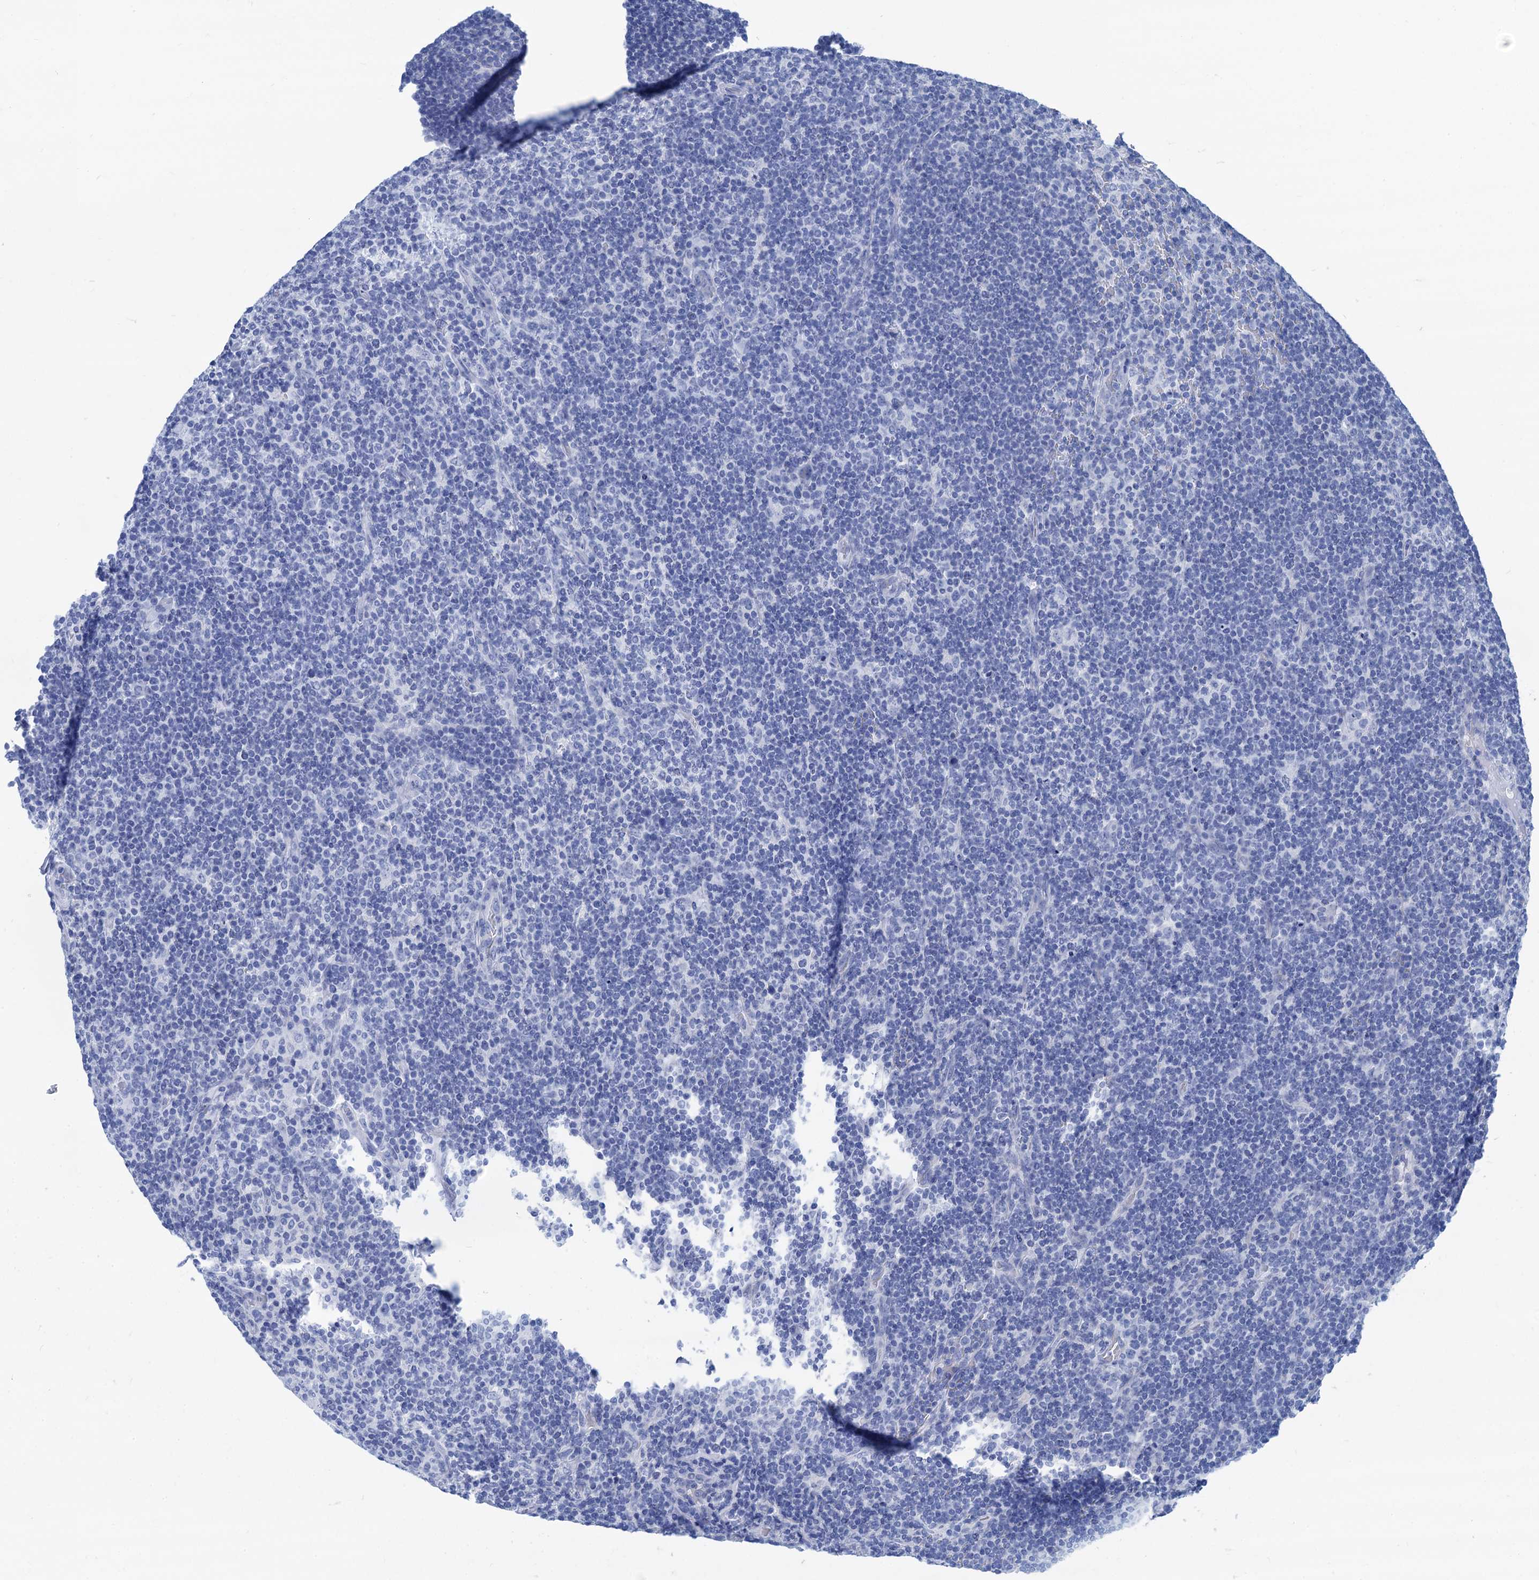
{"staining": {"intensity": "negative", "quantity": "none", "location": "none"}, "tissue": "lymphoma", "cell_type": "Tumor cells", "image_type": "cancer", "snomed": [{"axis": "morphology", "description": "Hodgkin's disease, NOS"}, {"axis": "topography", "description": "Lymph node"}], "caption": "Human lymphoma stained for a protein using IHC demonstrates no expression in tumor cells.", "gene": "CABYR", "patient": {"sex": "female", "age": 57}}